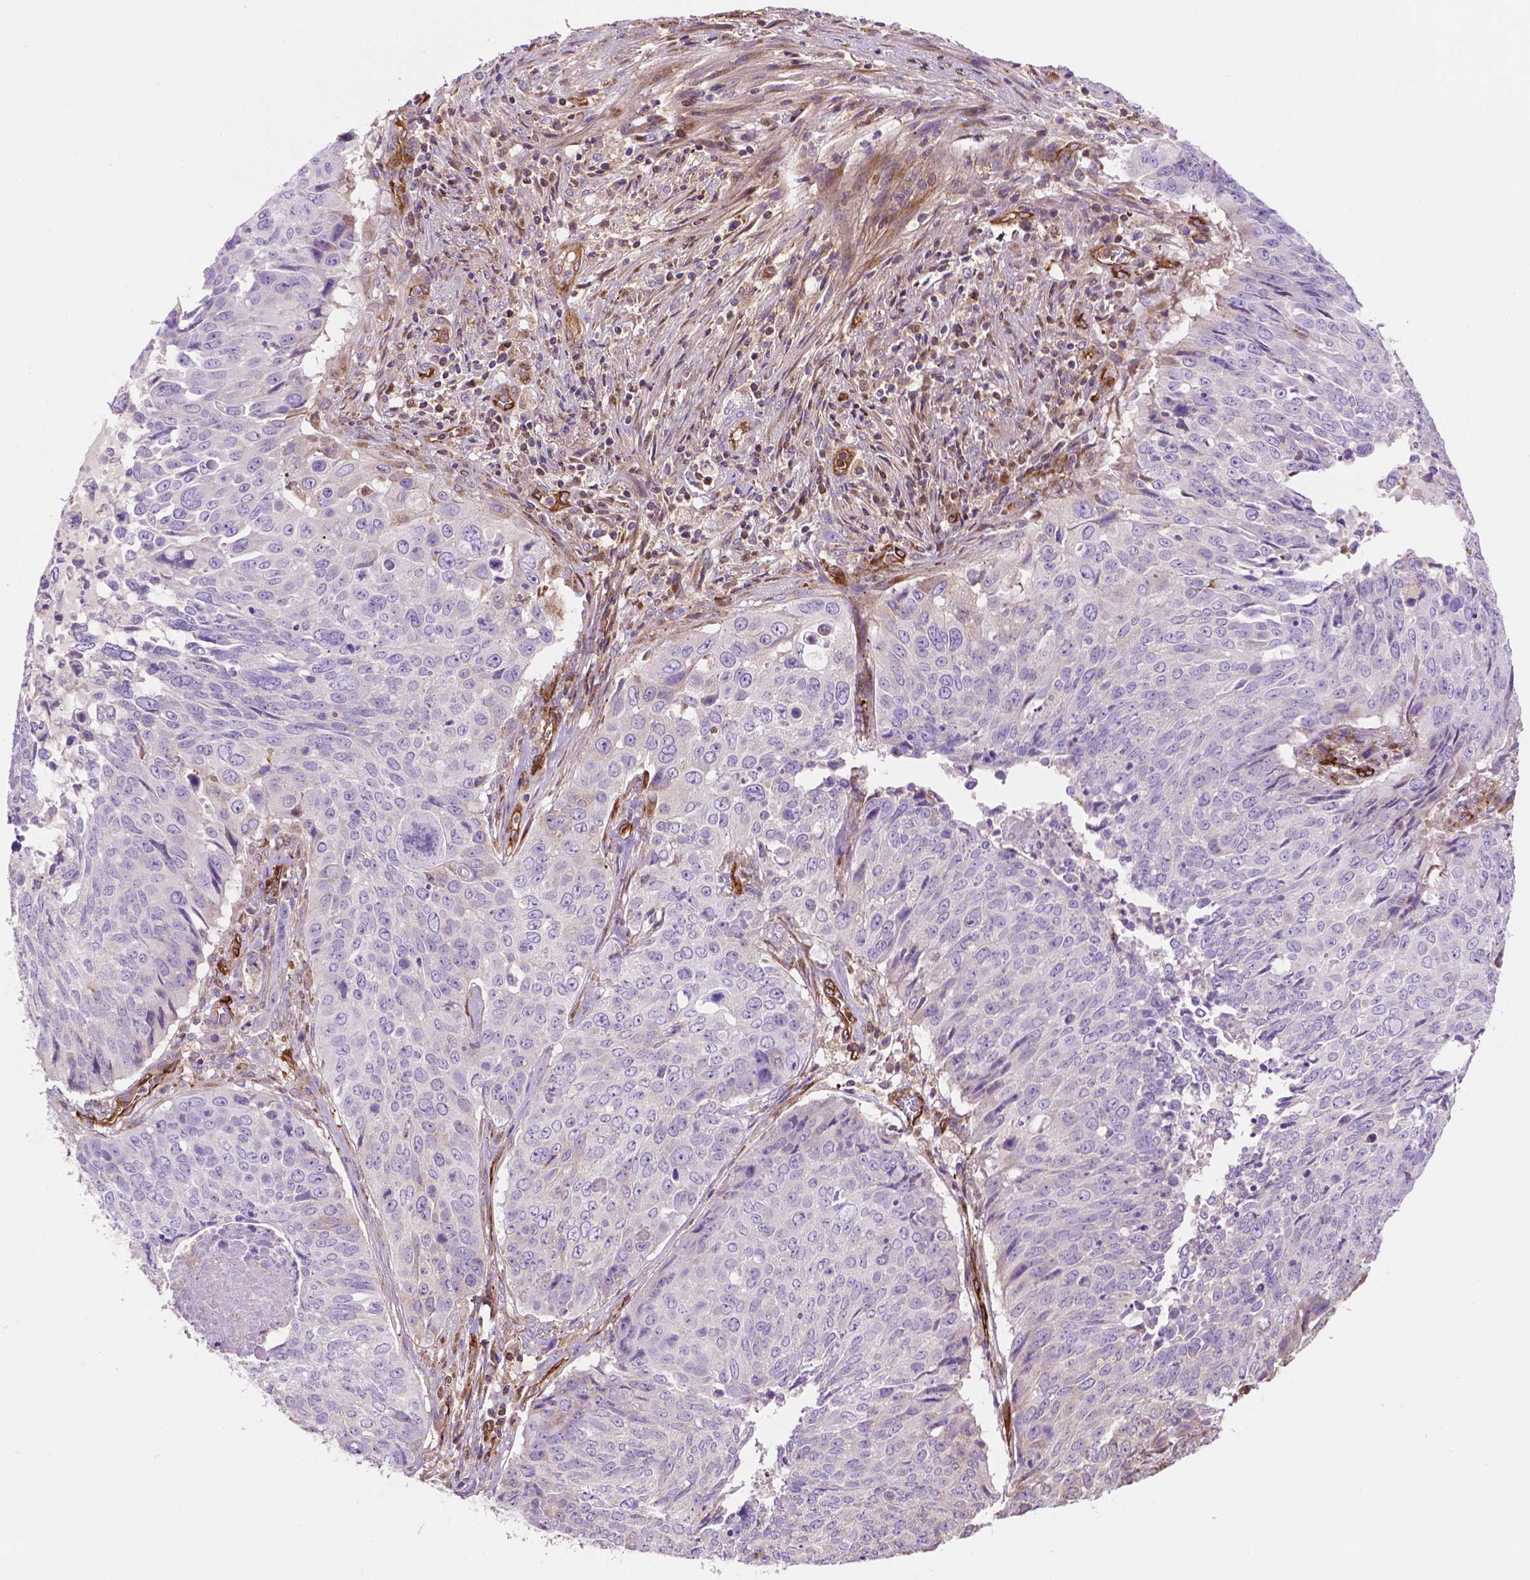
{"staining": {"intensity": "negative", "quantity": "none", "location": "none"}, "tissue": "lung cancer", "cell_type": "Tumor cells", "image_type": "cancer", "snomed": [{"axis": "morphology", "description": "Normal tissue, NOS"}, {"axis": "morphology", "description": "Squamous cell carcinoma, NOS"}, {"axis": "topography", "description": "Bronchus"}, {"axis": "topography", "description": "Lung"}], "caption": "Image shows no significant protein positivity in tumor cells of squamous cell carcinoma (lung). Nuclei are stained in blue.", "gene": "DCN", "patient": {"sex": "male", "age": 64}}